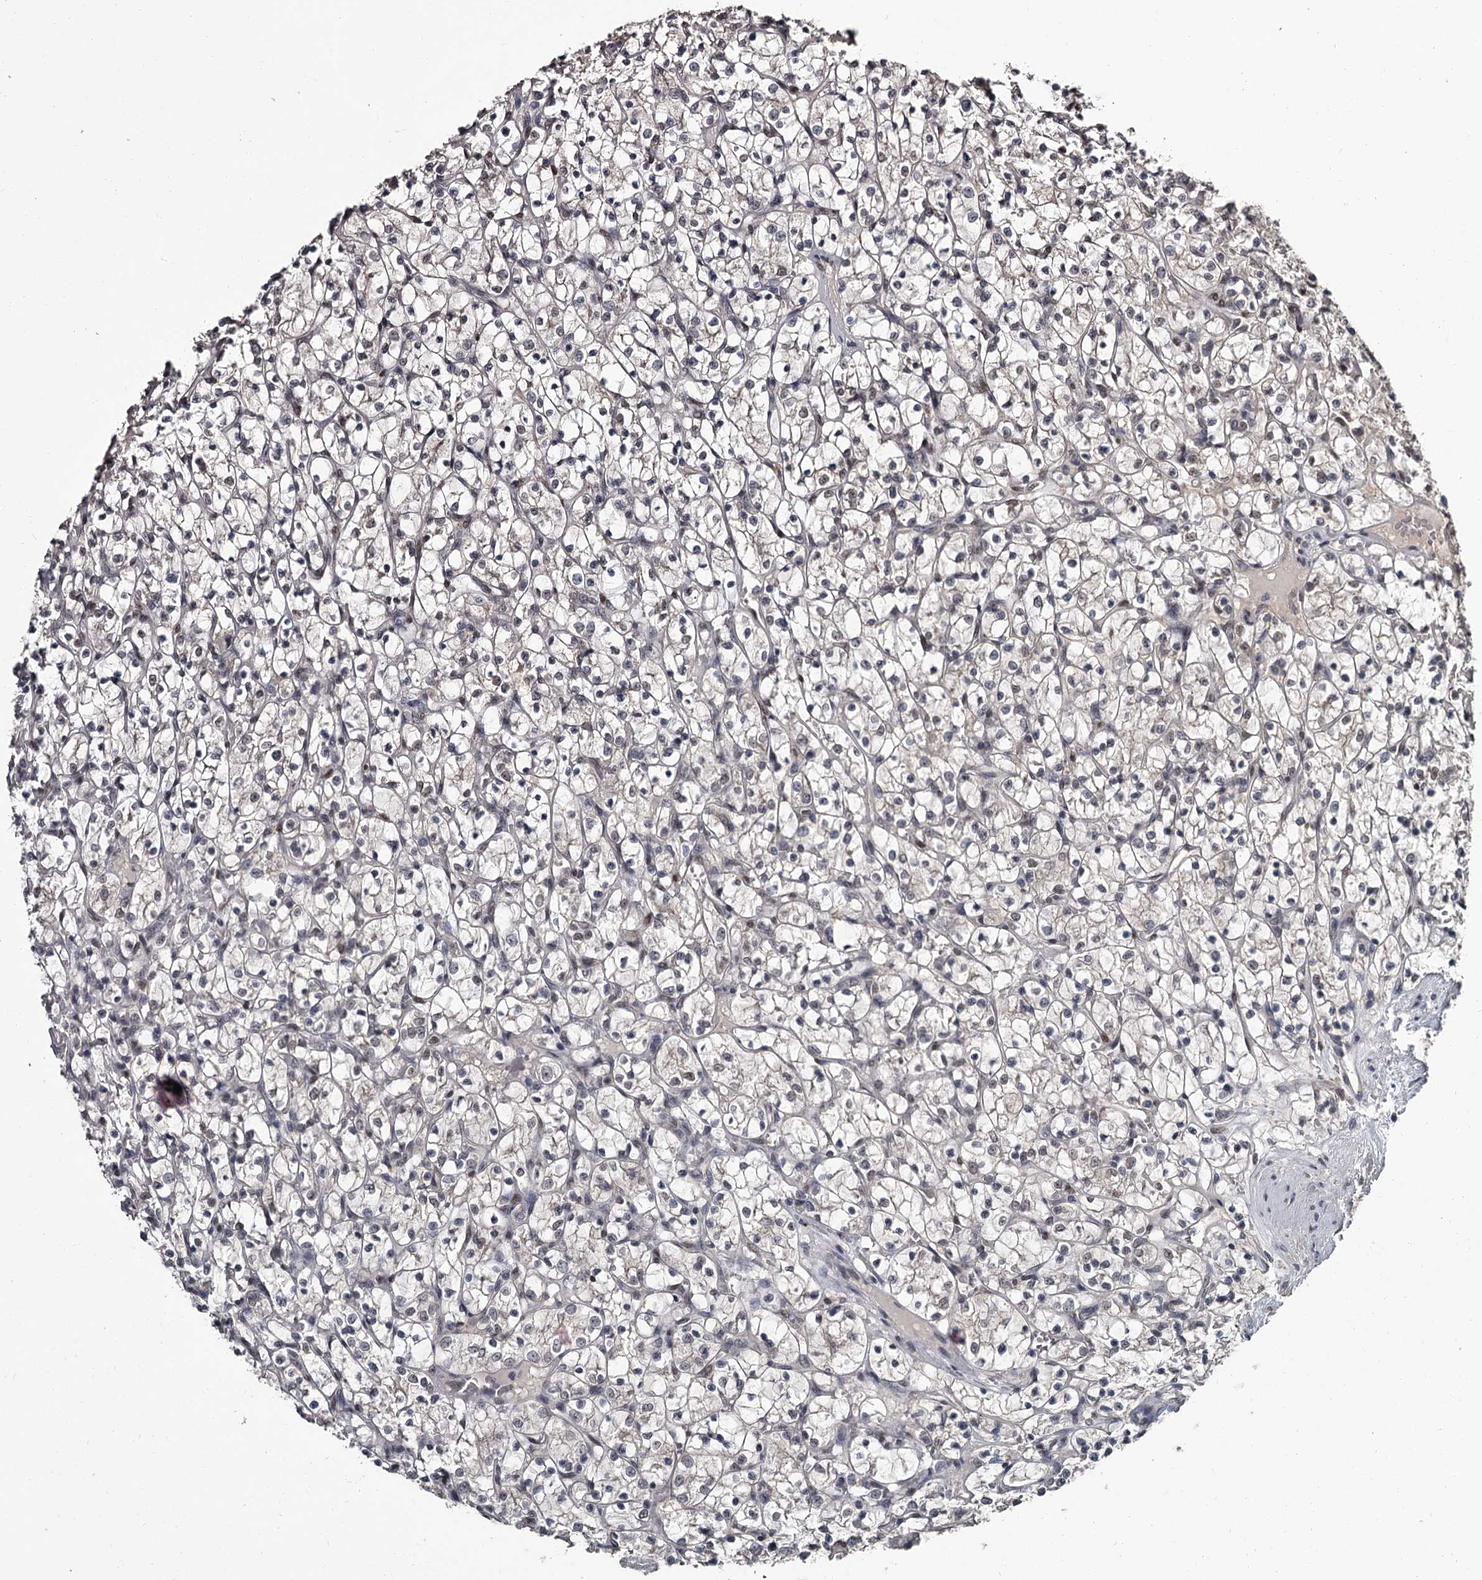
{"staining": {"intensity": "negative", "quantity": "none", "location": "none"}, "tissue": "renal cancer", "cell_type": "Tumor cells", "image_type": "cancer", "snomed": [{"axis": "morphology", "description": "Adenocarcinoma, NOS"}, {"axis": "topography", "description": "Kidney"}], "caption": "Immunohistochemistry (IHC) of renal cancer (adenocarcinoma) exhibits no staining in tumor cells.", "gene": "PRPF40B", "patient": {"sex": "female", "age": 69}}